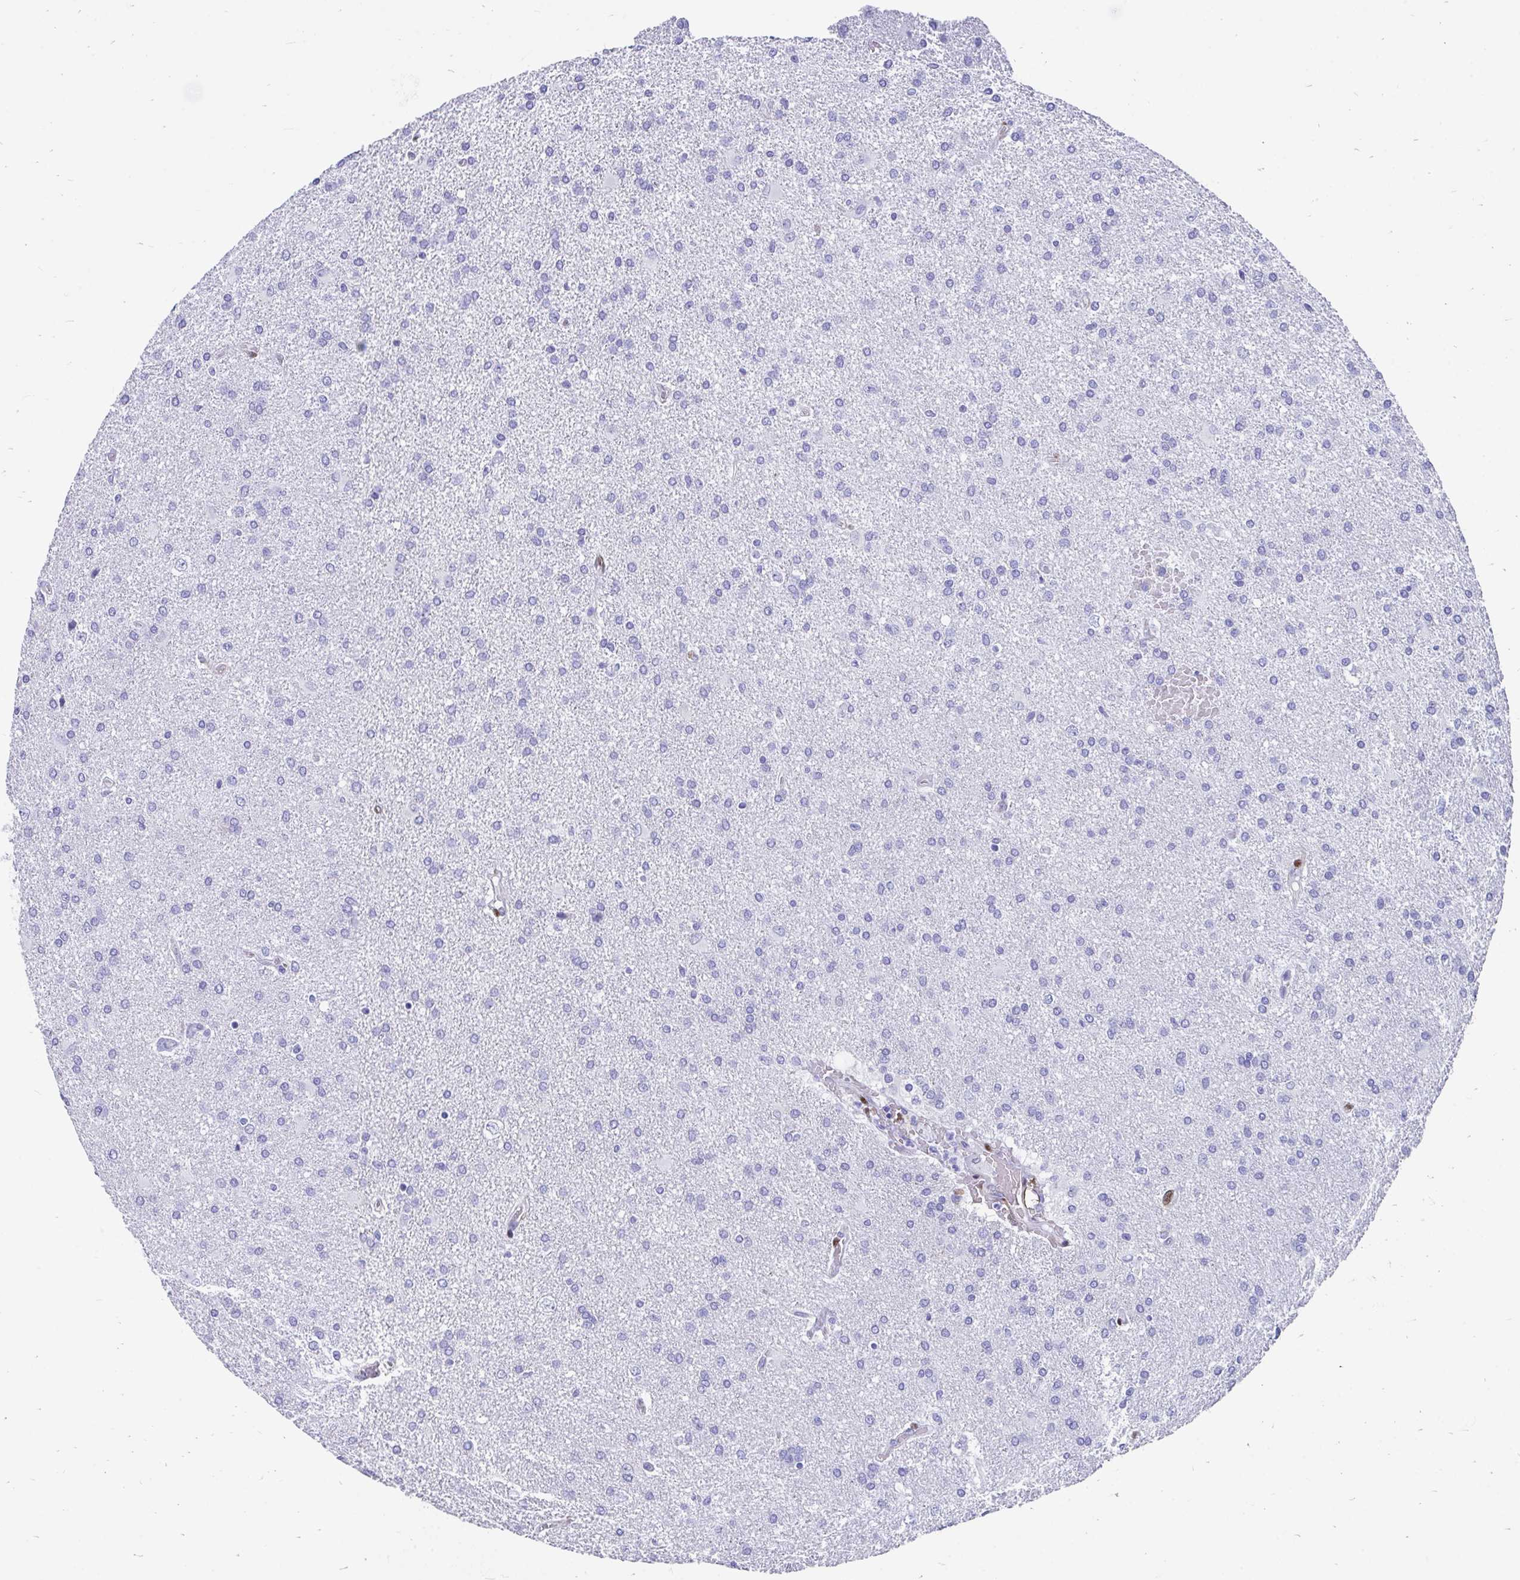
{"staining": {"intensity": "negative", "quantity": "none", "location": "none"}, "tissue": "glioma", "cell_type": "Tumor cells", "image_type": "cancer", "snomed": [{"axis": "morphology", "description": "Glioma, malignant, High grade"}, {"axis": "topography", "description": "Brain"}], "caption": "Photomicrograph shows no protein positivity in tumor cells of glioma tissue.", "gene": "RBPMS", "patient": {"sex": "male", "age": 68}}